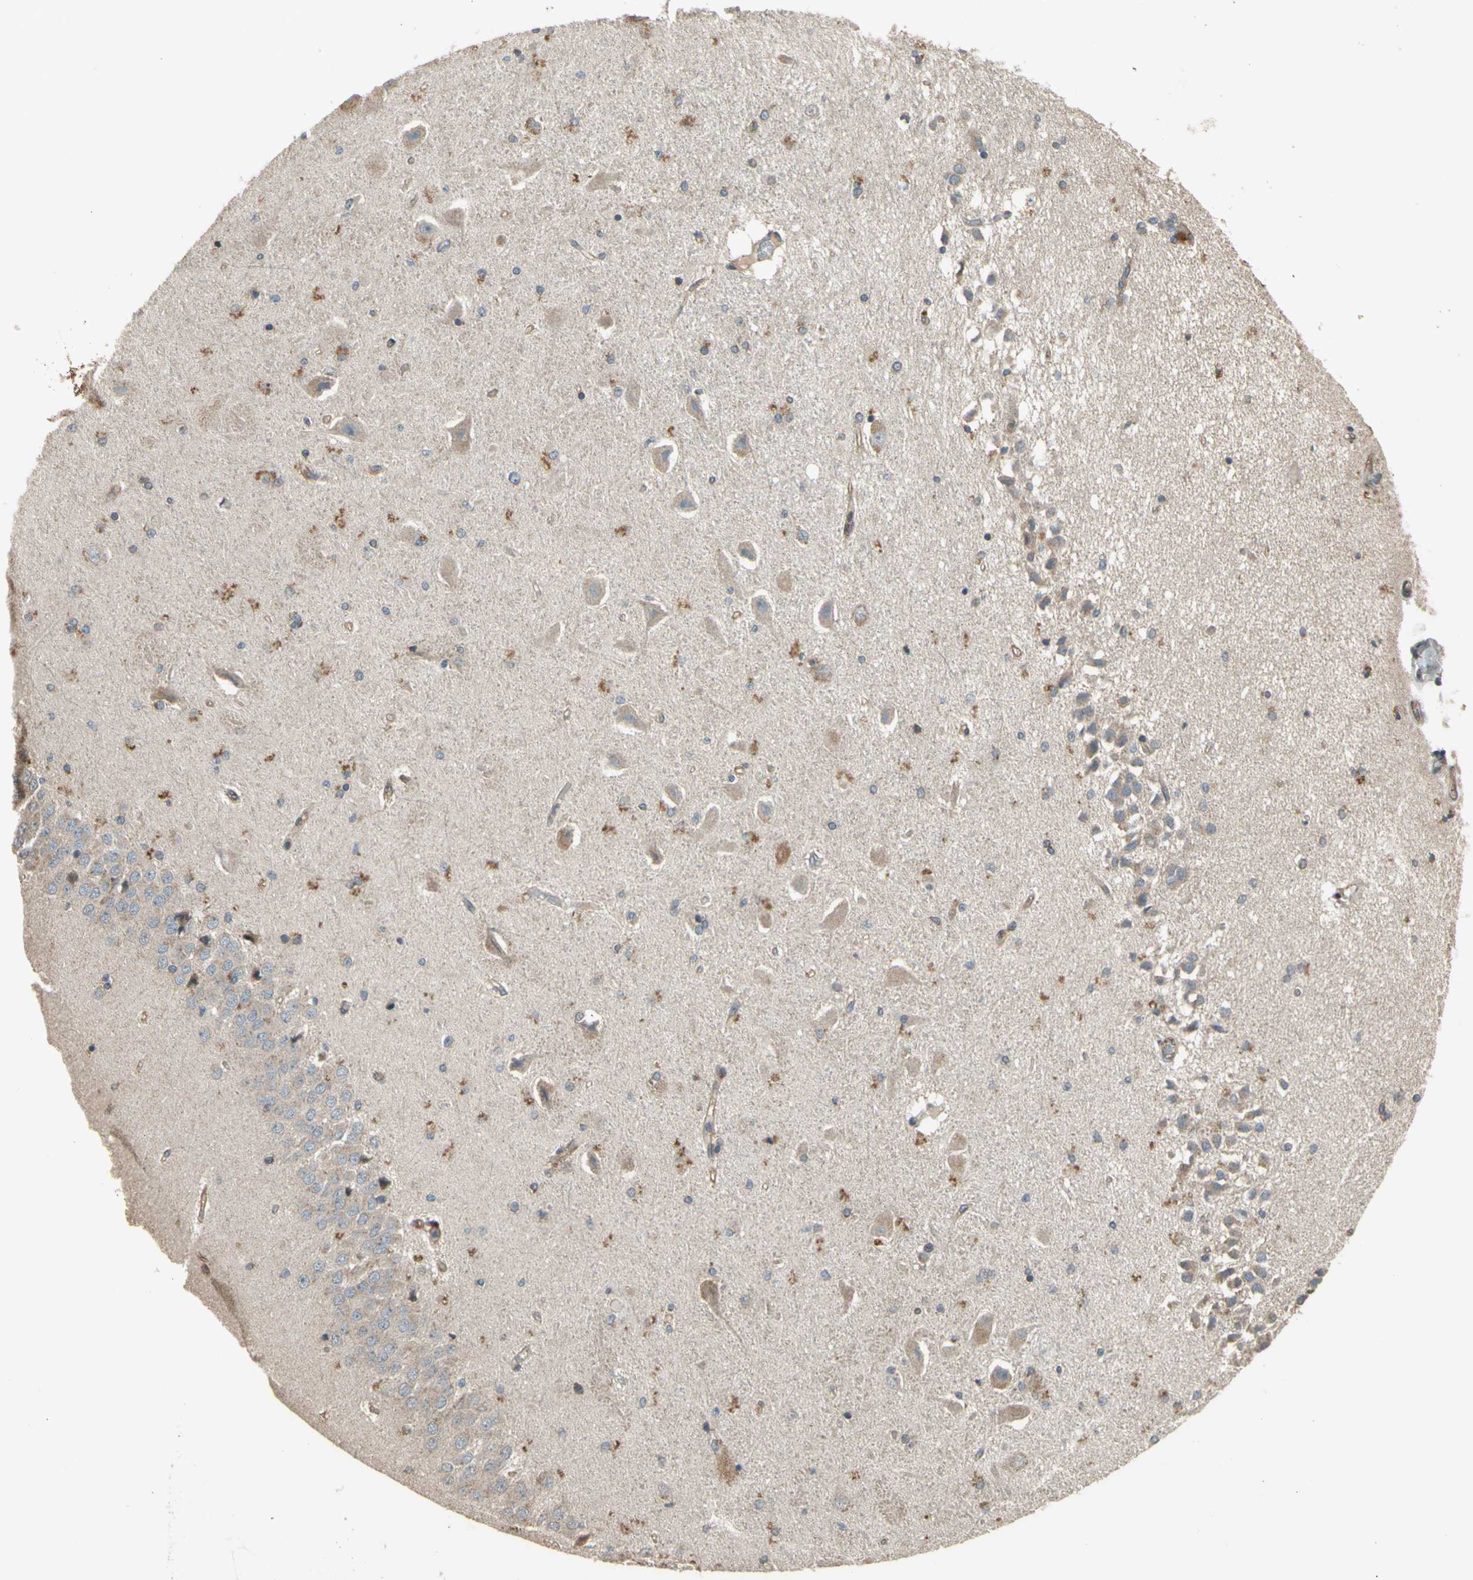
{"staining": {"intensity": "negative", "quantity": "none", "location": "none"}, "tissue": "hippocampus", "cell_type": "Glial cells", "image_type": "normal", "snomed": [{"axis": "morphology", "description": "Normal tissue, NOS"}, {"axis": "topography", "description": "Hippocampus"}], "caption": "IHC image of benign hippocampus stained for a protein (brown), which exhibits no positivity in glial cells. Brightfield microscopy of immunohistochemistry (IHC) stained with DAB (3,3'-diaminobenzidine) (brown) and hematoxylin (blue), captured at high magnification.", "gene": "EFNB2", "patient": {"sex": "female", "age": 54}}